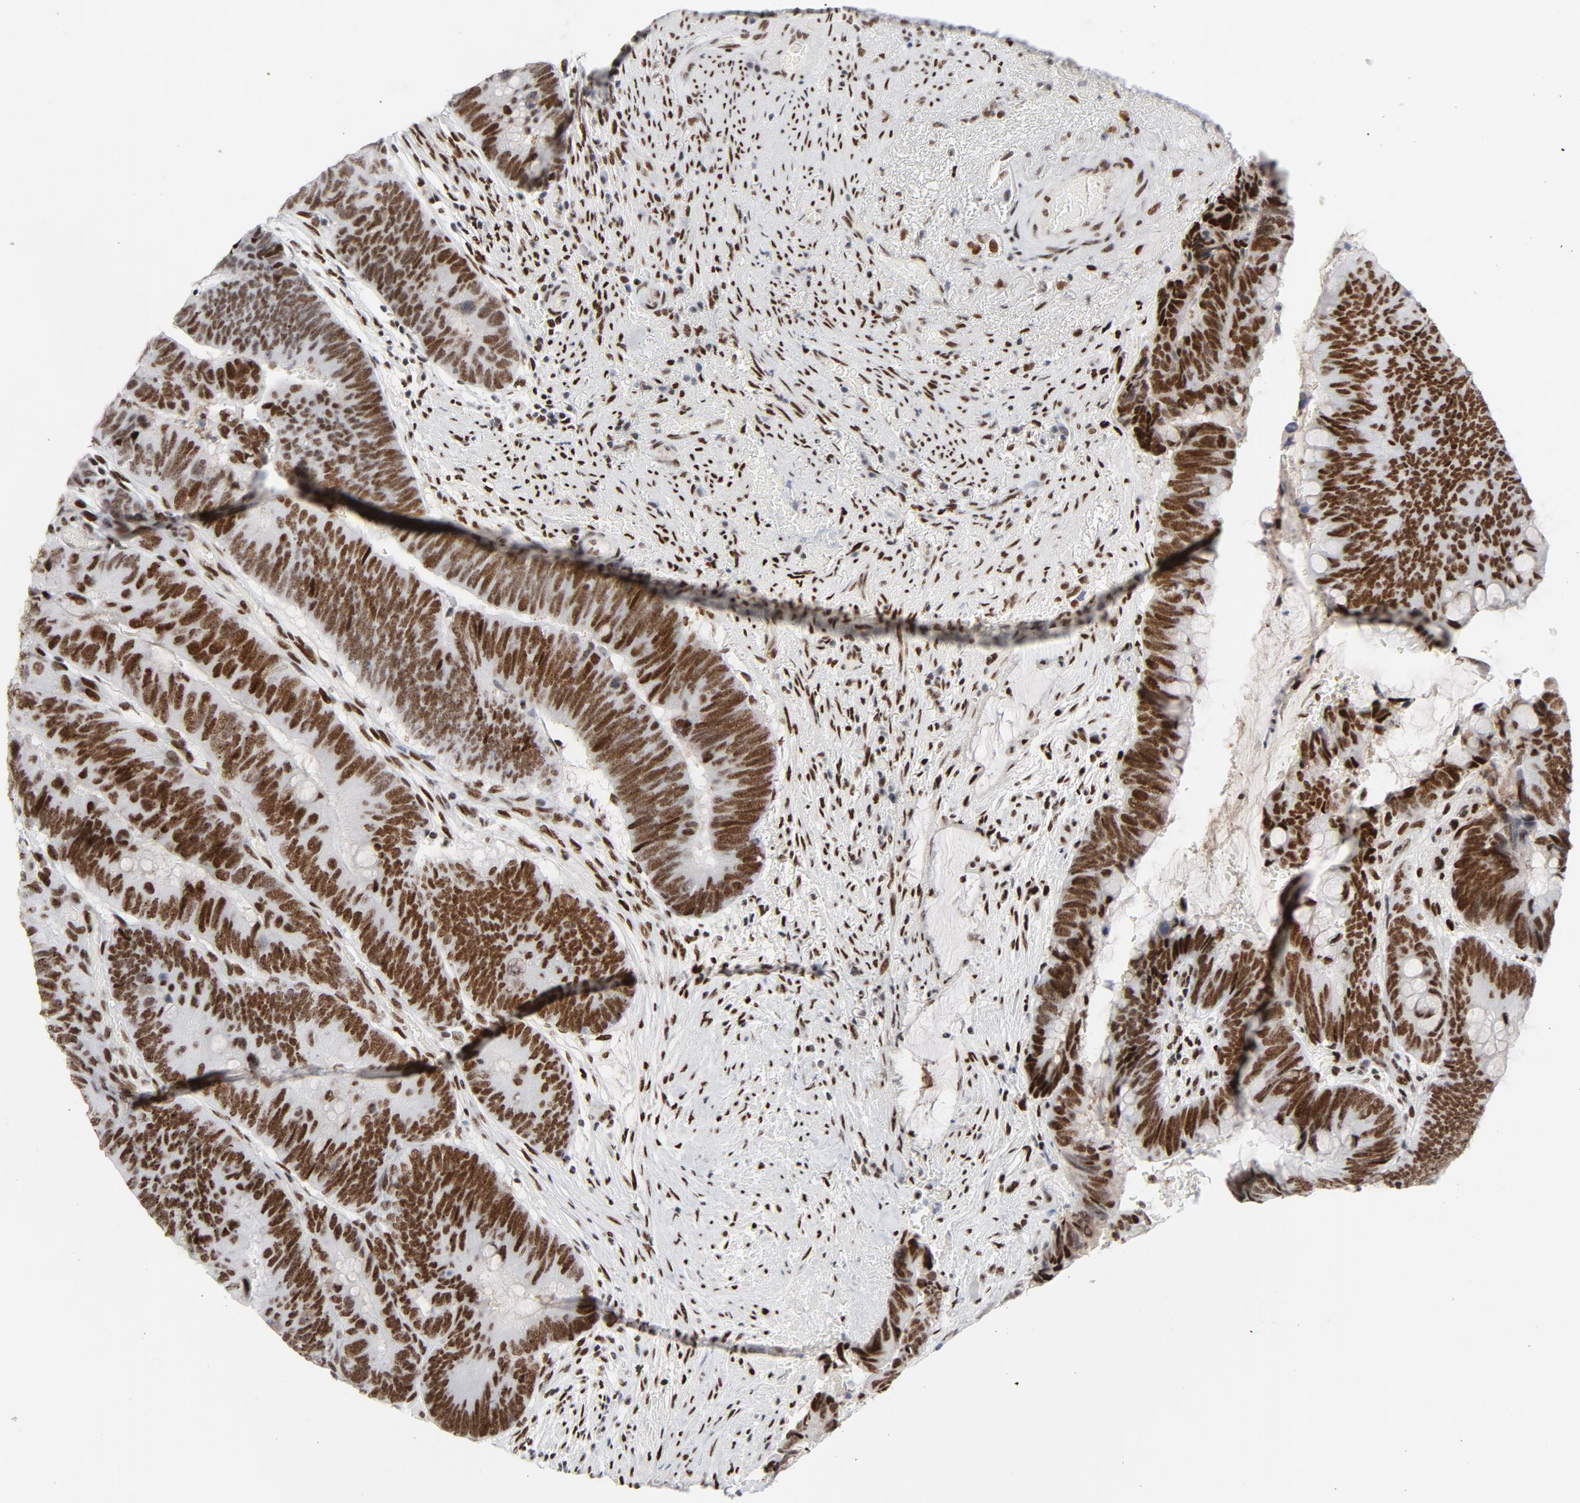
{"staining": {"intensity": "moderate", "quantity": ">75%", "location": "nuclear"}, "tissue": "colorectal cancer", "cell_type": "Tumor cells", "image_type": "cancer", "snomed": [{"axis": "morphology", "description": "Normal tissue, NOS"}, {"axis": "morphology", "description": "Adenocarcinoma, NOS"}, {"axis": "topography", "description": "Rectum"}], "caption": "Immunohistochemistry (IHC) (DAB (3,3'-diaminobenzidine)) staining of colorectal adenocarcinoma demonstrates moderate nuclear protein positivity in about >75% of tumor cells.", "gene": "HSF1", "patient": {"sex": "male", "age": 92}}